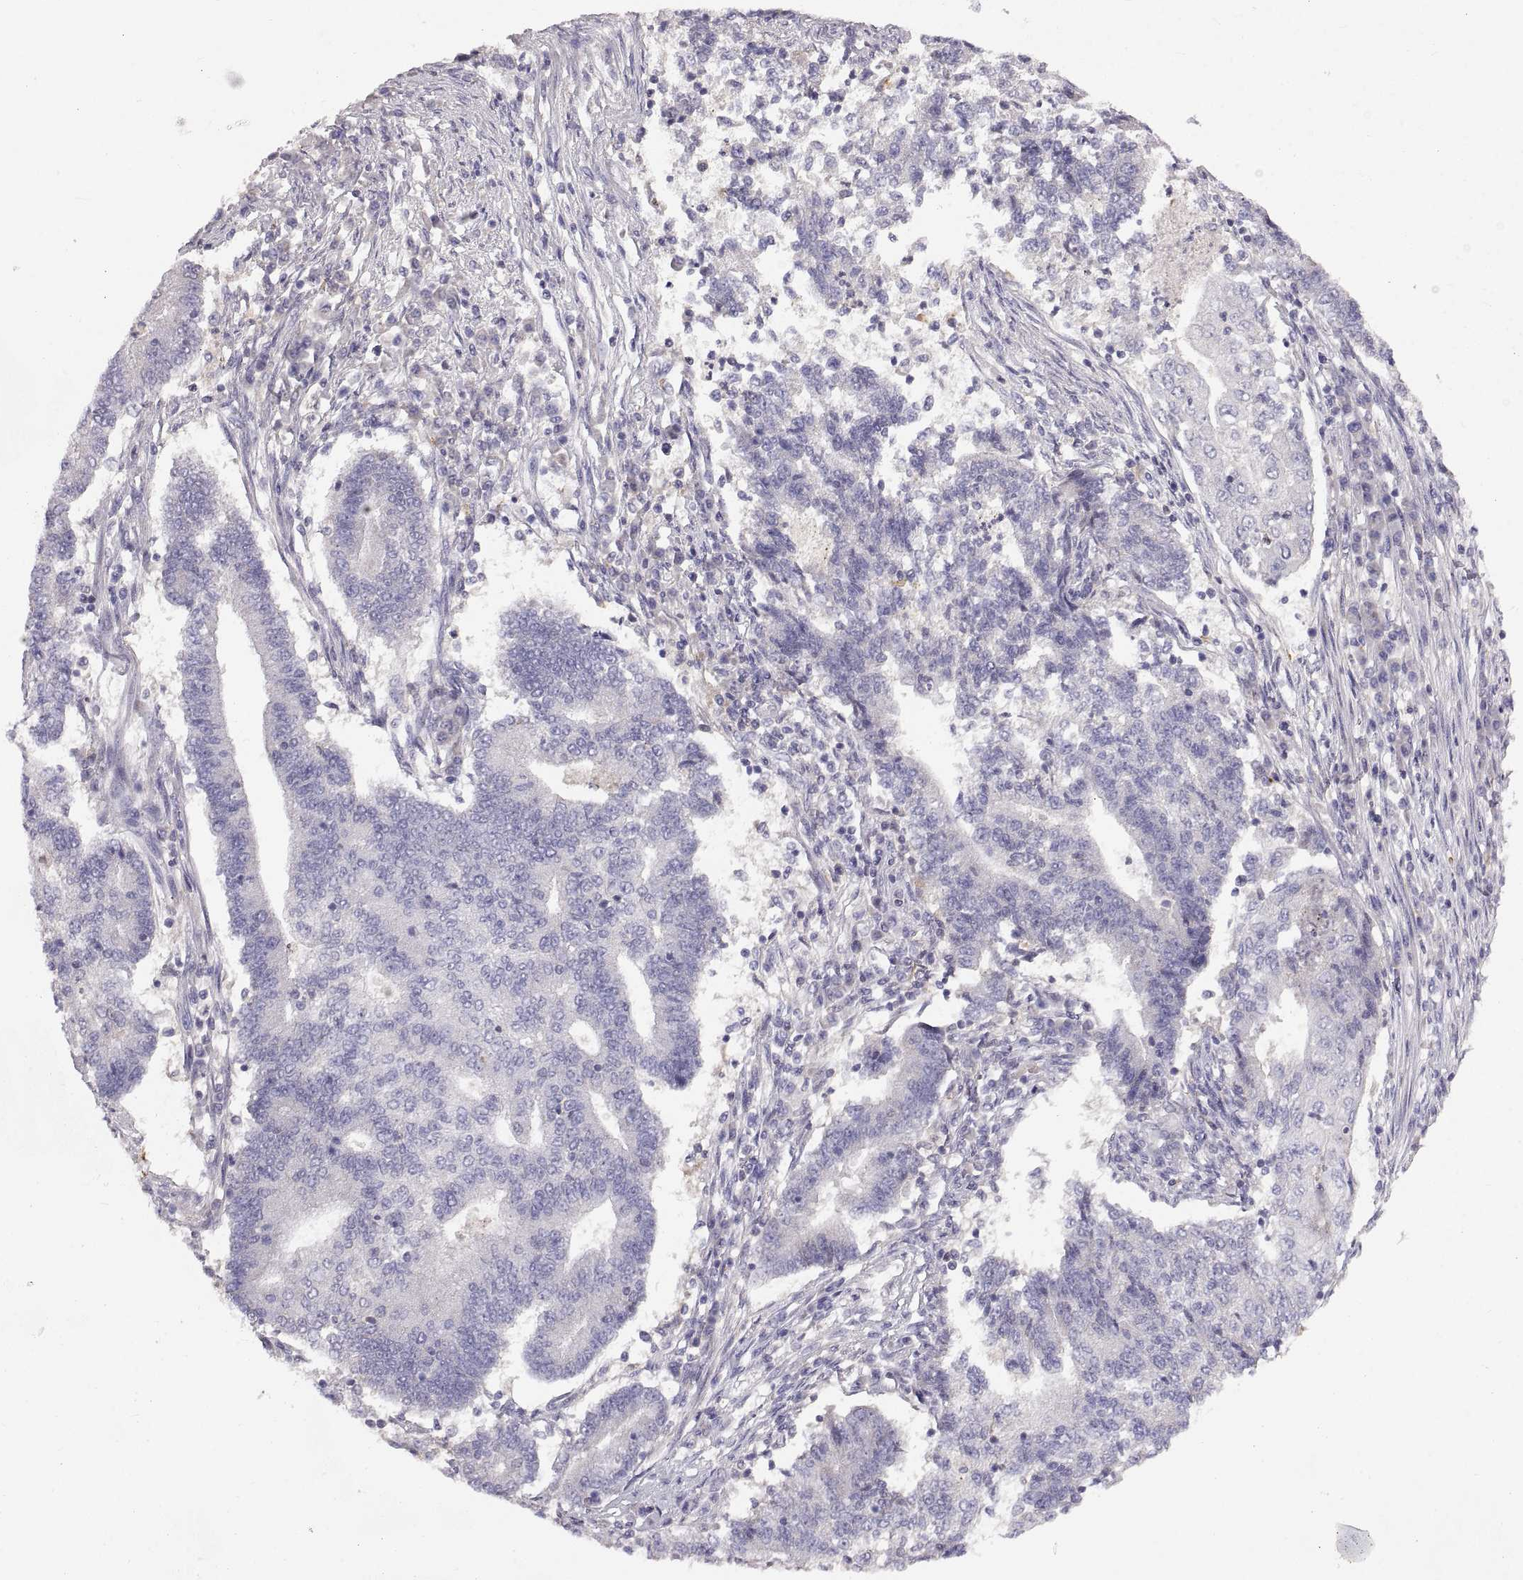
{"staining": {"intensity": "negative", "quantity": "none", "location": "none"}, "tissue": "endometrial cancer", "cell_type": "Tumor cells", "image_type": "cancer", "snomed": [{"axis": "morphology", "description": "Adenocarcinoma, NOS"}, {"axis": "topography", "description": "Uterus"}, {"axis": "topography", "description": "Endometrium"}], "caption": "High magnification brightfield microscopy of endometrial cancer (adenocarcinoma) stained with DAB (3,3'-diaminobenzidine) (brown) and counterstained with hematoxylin (blue): tumor cells show no significant expression.", "gene": "ADAM32", "patient": {"sex": "female", "age": 54}}